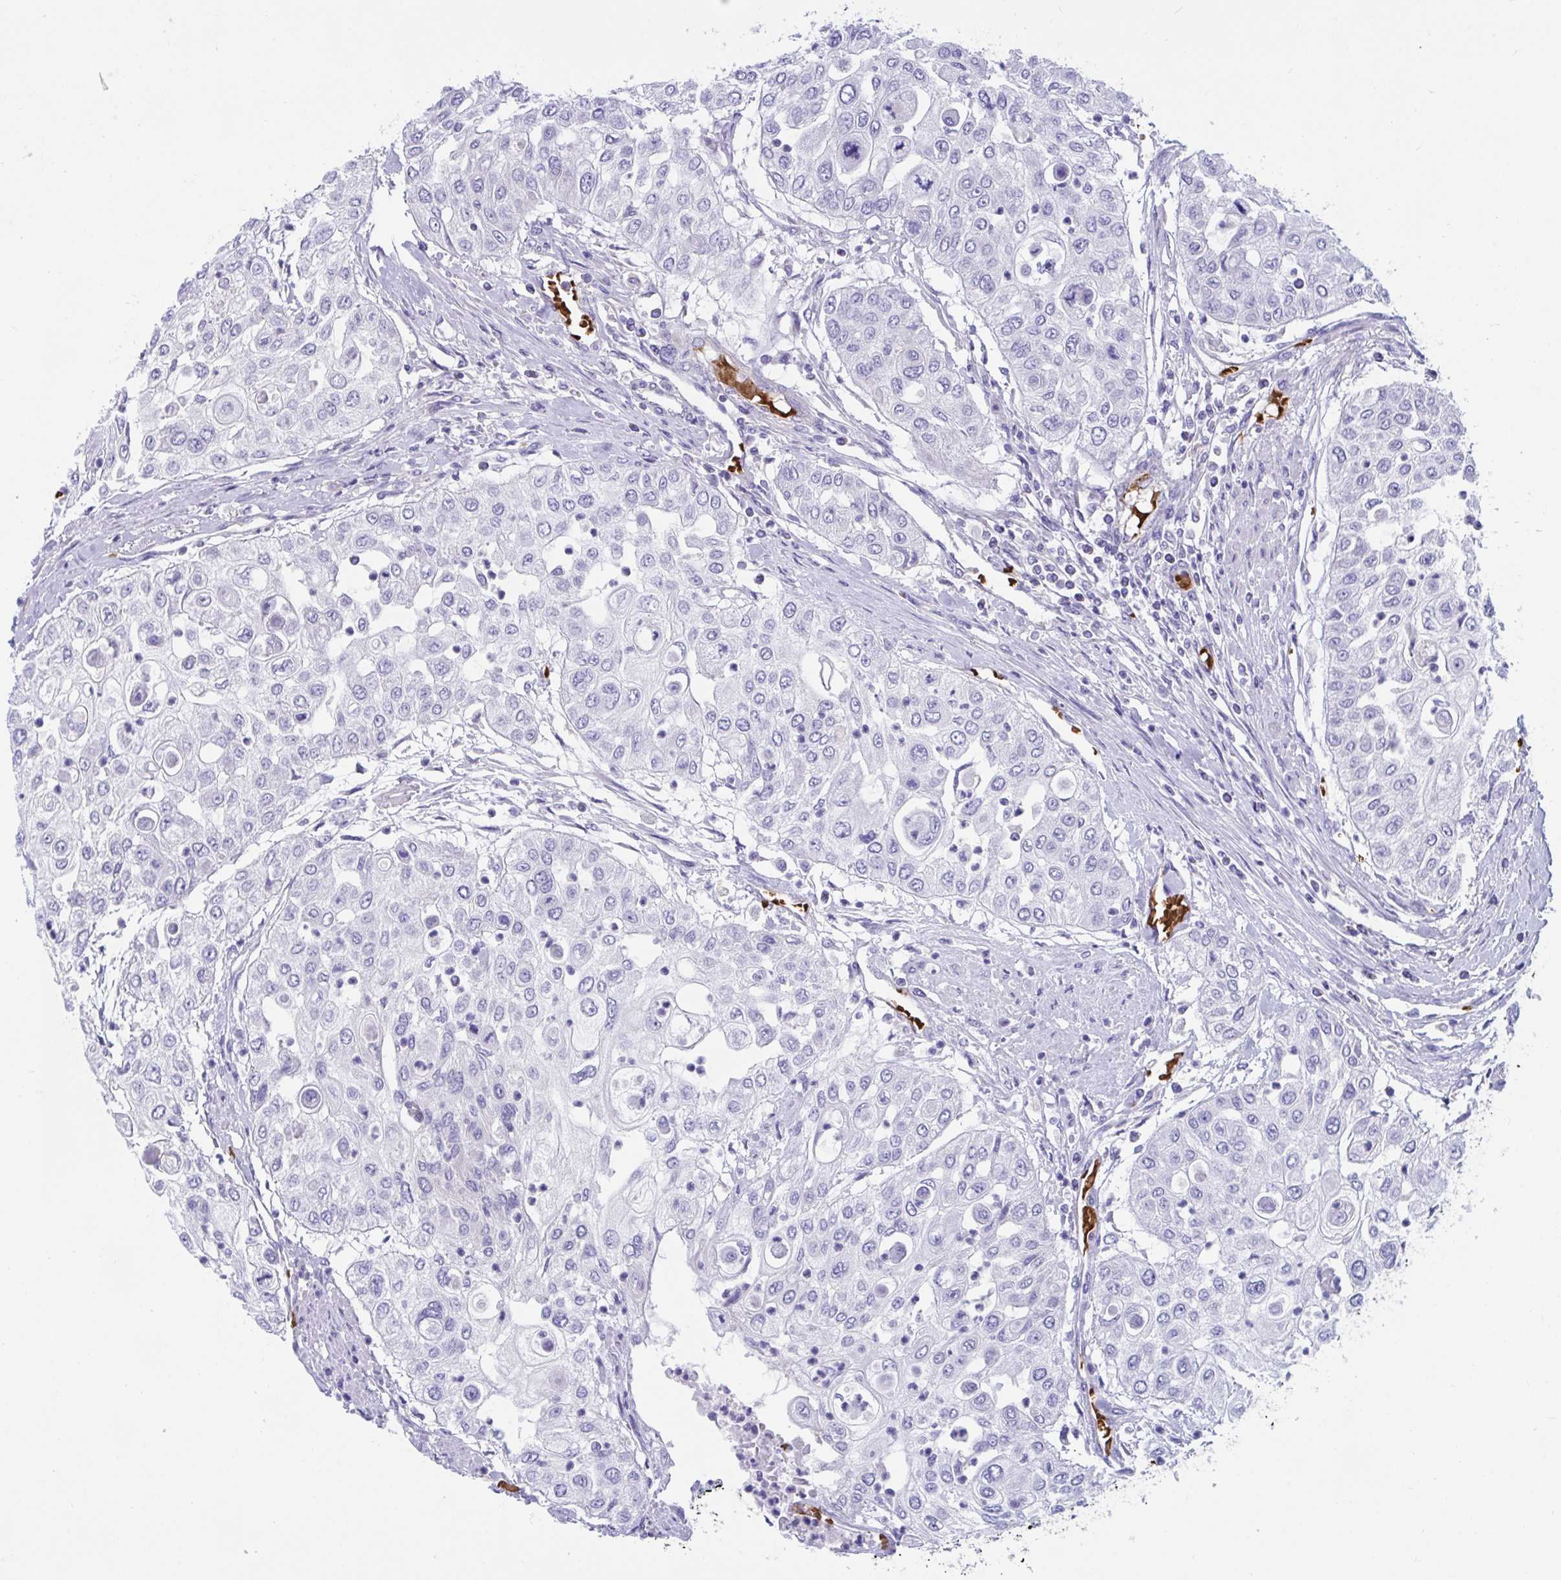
{"staining": {"intensity": "negative", "quantity": "none", "location": "none"}, "tissue": "urothelial cancer", "cell_type": "Tumor cells", "image_type": "cancer", "snomed": [{"axis": "morphology", "description": "Urothelial carcinoma, High grade"}, {"axis": "topography", "description": "Urinary bladder"}], "caption": "DAB immunohistochemical staining of high-grade urothelial carcinoma reveals no significant positivity in tumor cells.", "gene": "TTC30B", "patient": {"sex": "female", "age": 79}}